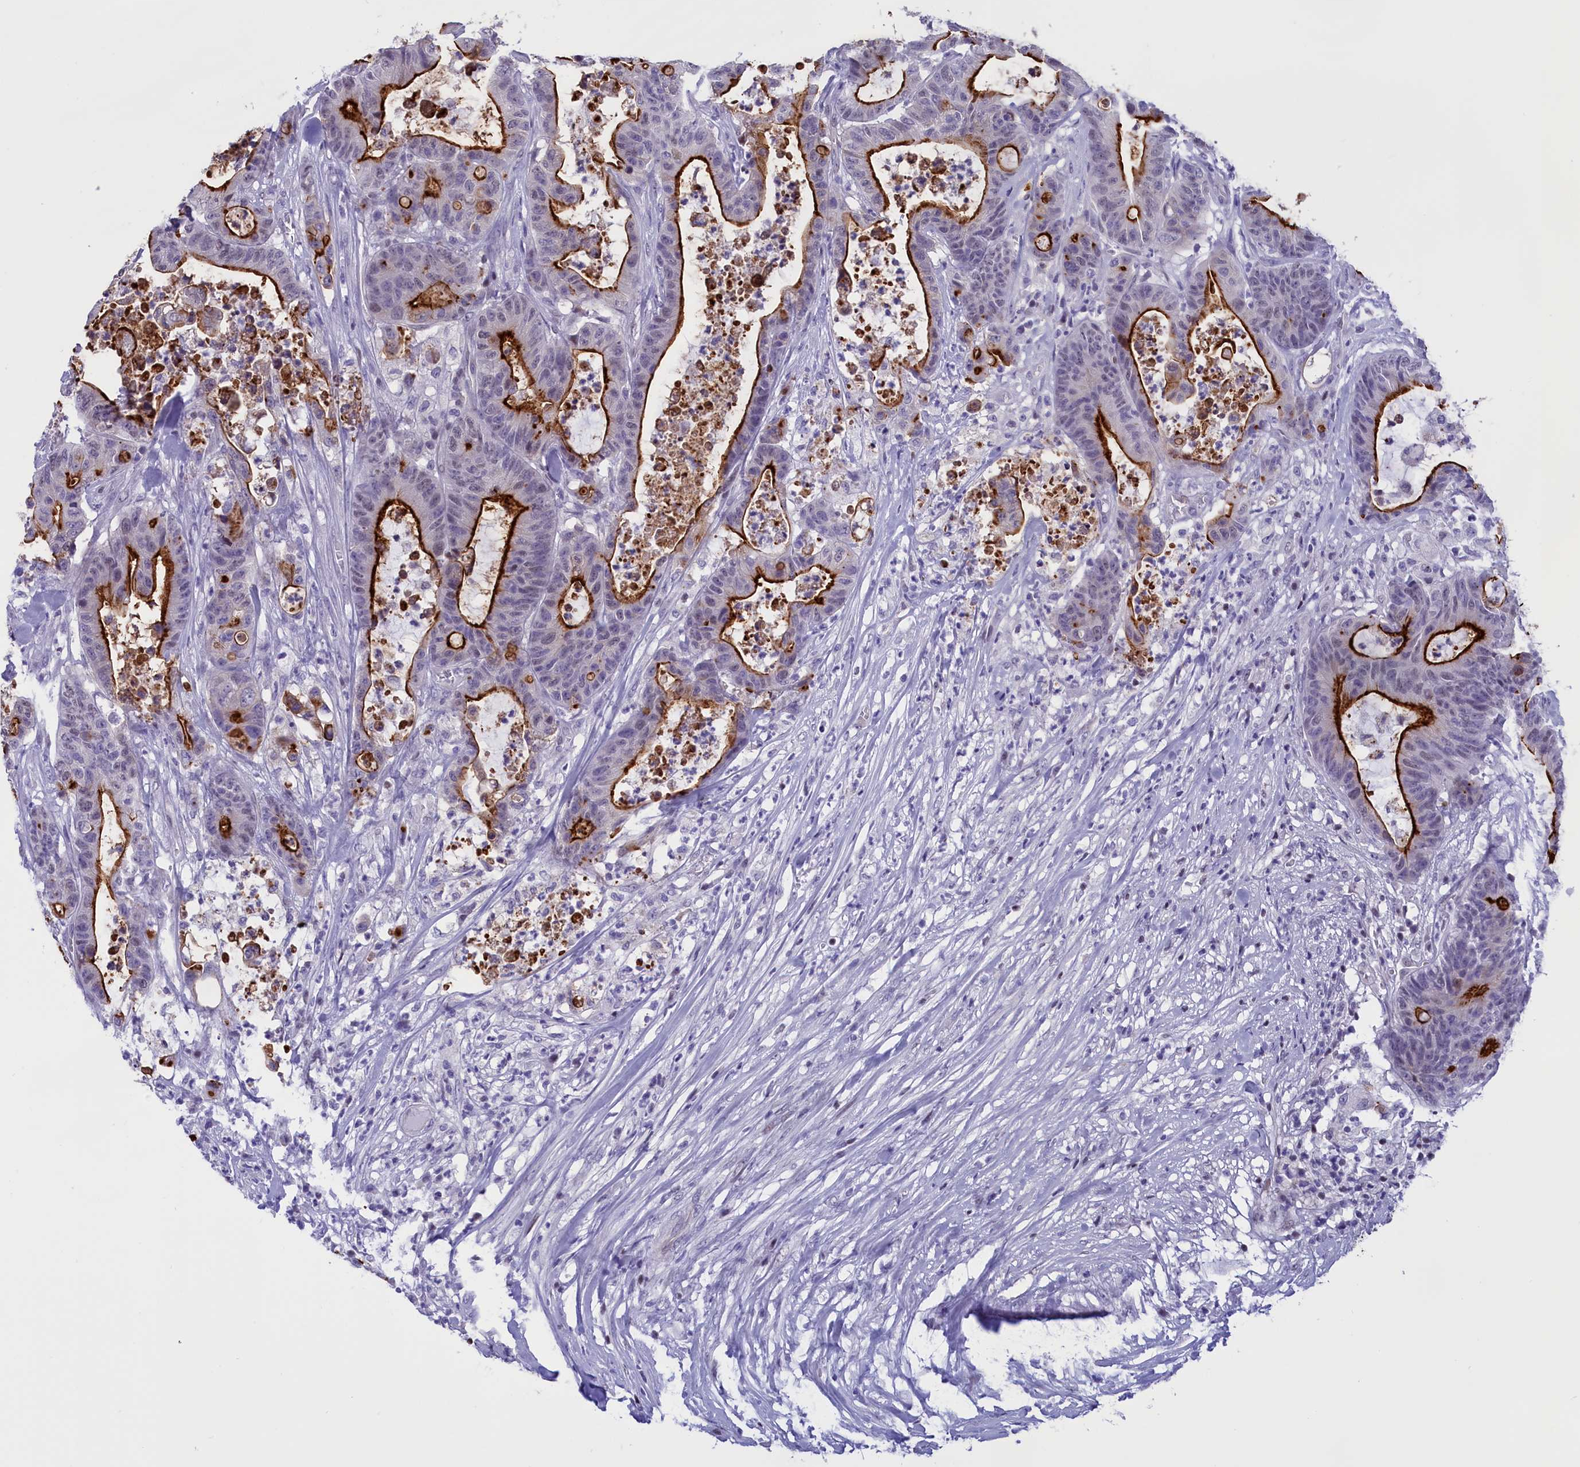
{"staining": {"intensity": "strong", "quantity": "25%-75%", "location": "cytoplasmic/membranous"}, "tissue": "colorectal cancer", "cell_type": "Tumor cells", "image_type": "cancer", "snomed": [{"axis": "morphology", "description": "Adenocarcinoma, NOS"}, {"axis": "topography", "description": "Colon"}], "caption": "Protein analysis of adenocarcinoma (colorectal) tissue shows strong cytoplasmic/membranous staining in approximately 25%-75% of tumor cells.", "gene": "SPIRE2", "patient": {"sex": "female", "age": 84}}